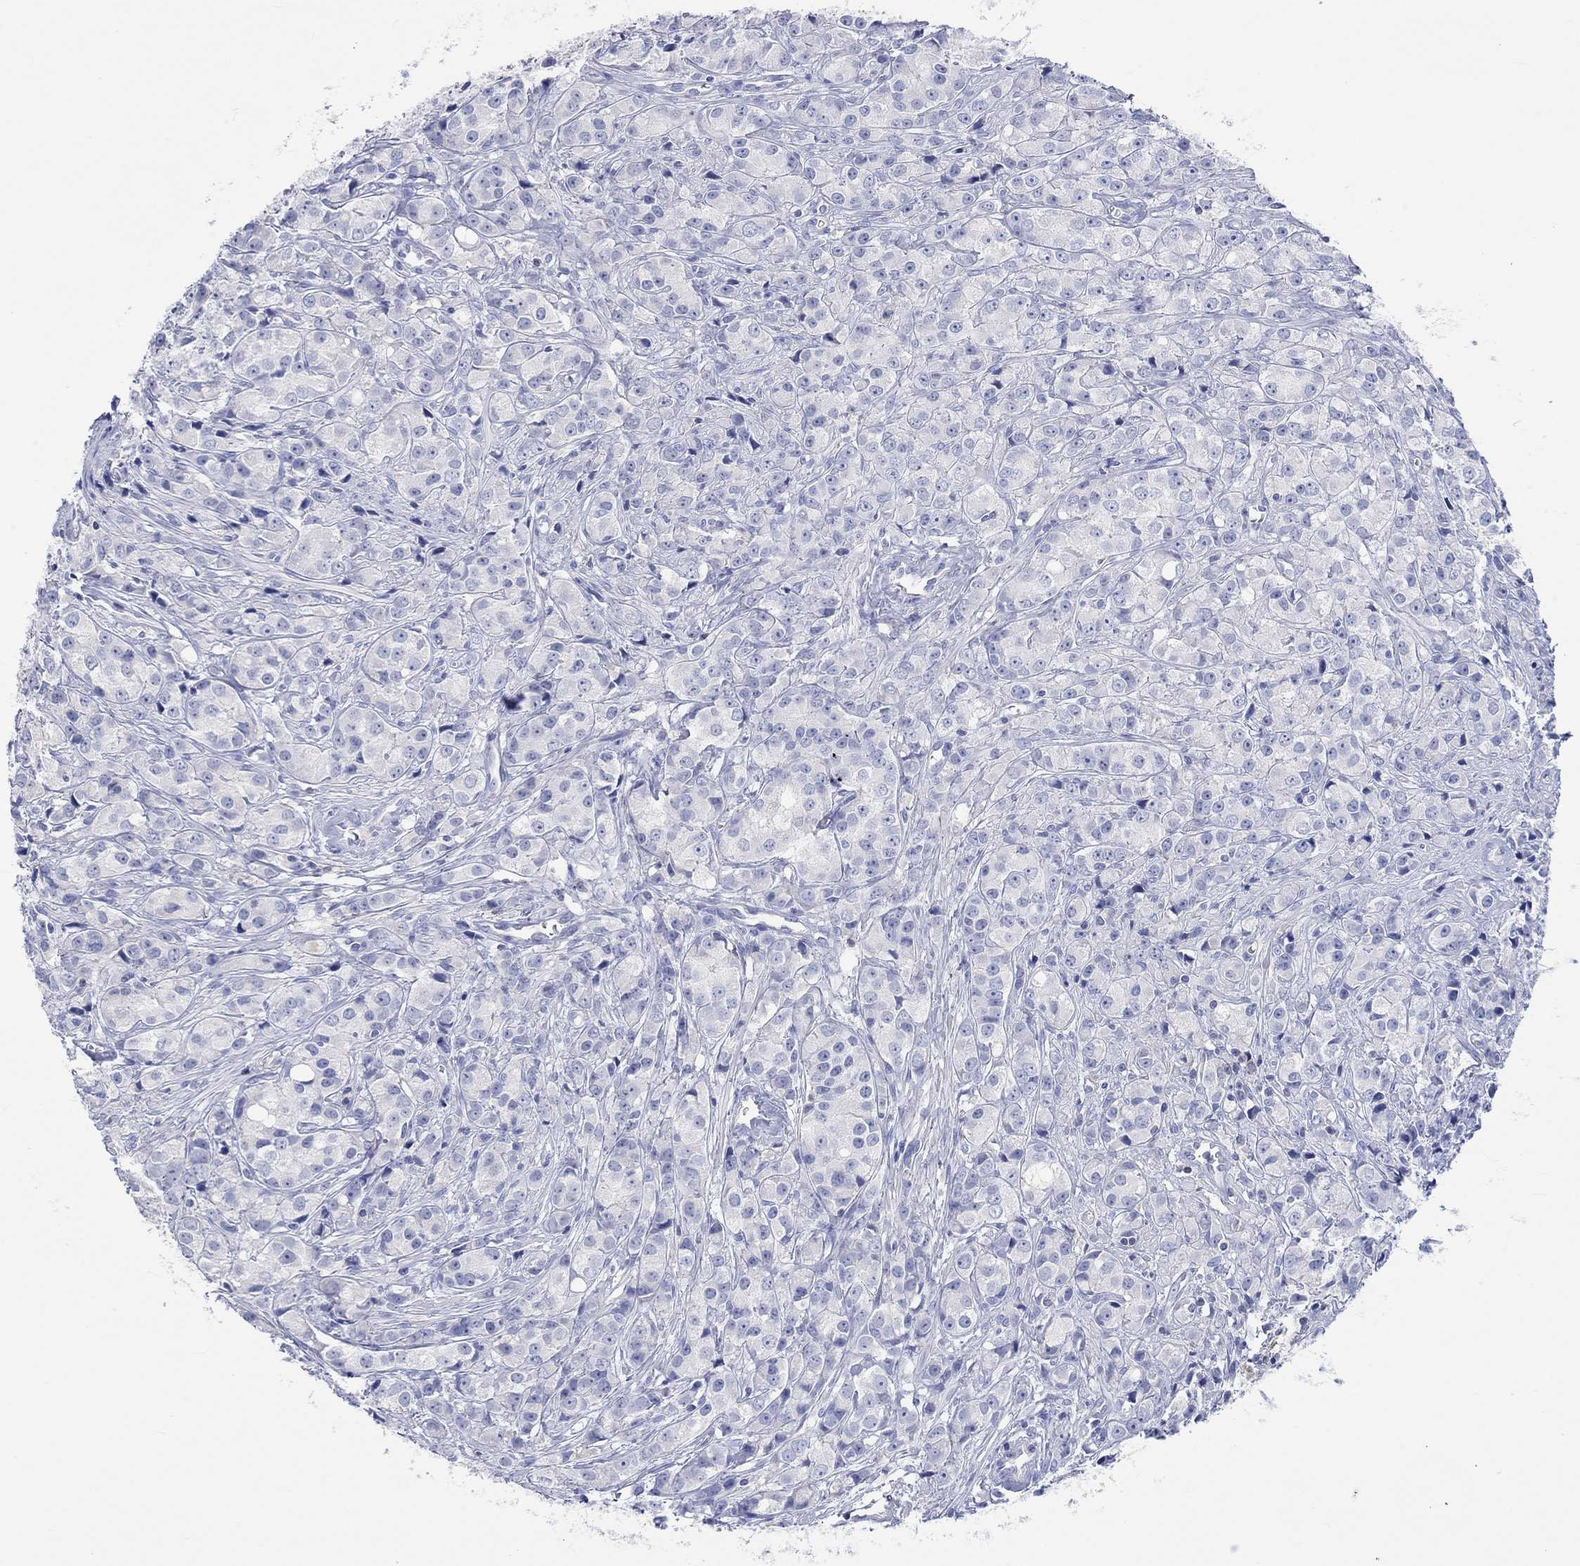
{"staining": {"intensity": "negative", "quantity": "none", "location": "none"}, "tissue": "prostate cancer", "cell_type": "Tumor cells", "image_type": "cancer", "snomed": [{"axis": "morphology", "description": "Adenocarcinoma, Medium grade"}, {"axis": "topography", "description": "Prostate"}], "caption": "IHC histopathology image of medium-grade adenocarcinoma (prostate) stained for a protein (brown), which demonstrates no positivity in tumor cells.", "gene": "GCM1", "patient": {"sex": "male", "age": 74}}